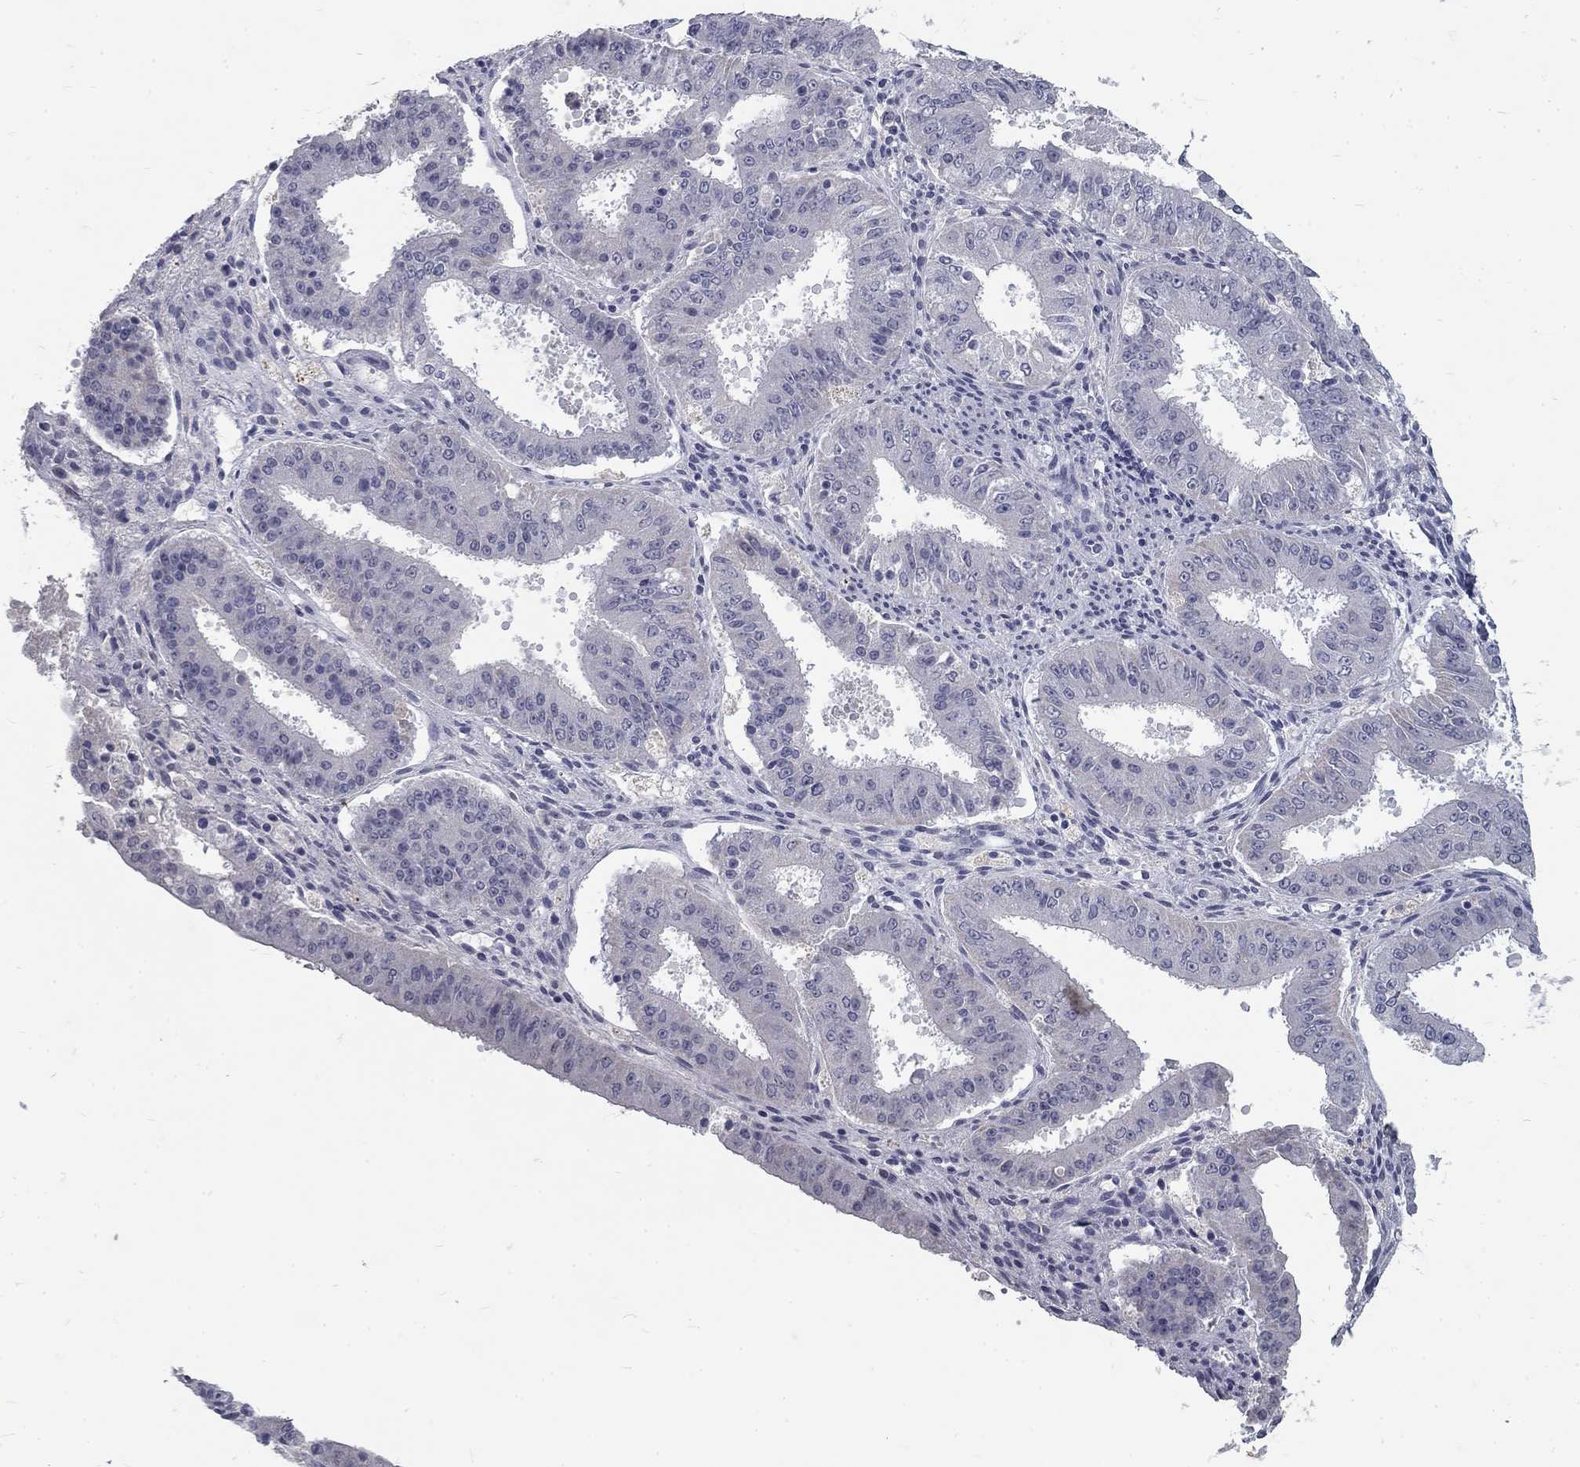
{"staining": {"intensity": "negative", "quantity": "none", "location": "none"}, "tissue": "ovarian cancer", "cell_type": "Tumor cells", "image_type": "cancer", "snomed": [{"axis": "morphology", "description": "Carcinoma, endometroid"}, {"axis": "topography", "description": "Ovary"}], "caption": "This is an immunohistochemistry histopathology image of ovarian cancer. There is no staining in tumor cells.", "gene": "NOS1", "patient": {"sex": "female", "age": 42}}